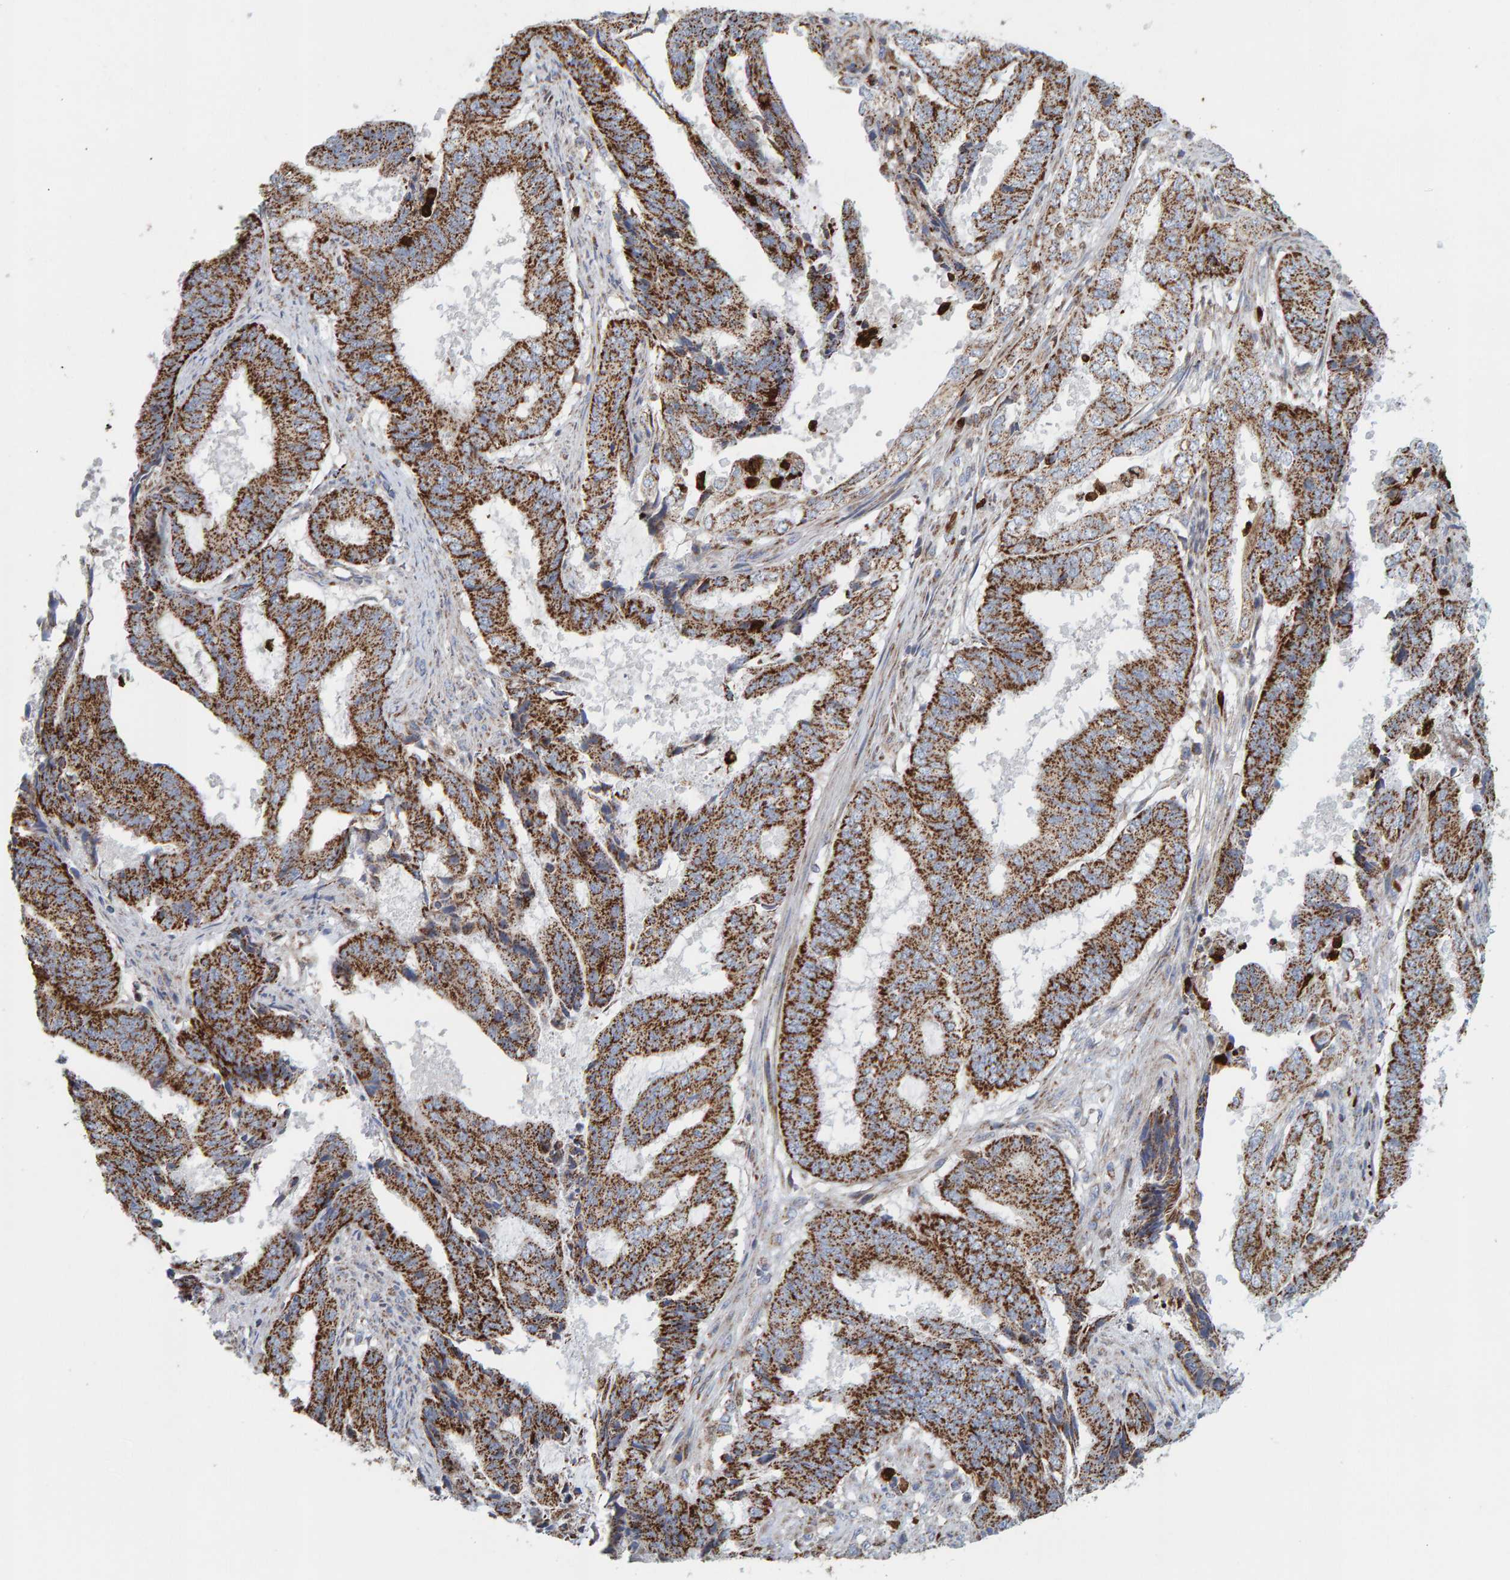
{"staining": {"intensity": "strong", "quantity": ">75%", "location": "cytoplasmic/membranous"}, "tissue": "endometrial cancer", "cell_type": "Tumor cells", "image_type": "cancer", "snomed": [{"axis": "morphology", "description": "Adenocarcinoma, NOS"}, {"axis": "topography", "description": "Endometrium"}], "caption": "Brown immunohistochemical staining in endometrial adenocarcinoma shows strong cytoplasmic/membranous expression in approximately >75% of tumor cells. (DAB (3,3'-diaminobenzidine) IHC with brightfield microscopy, high magnification).", "gene": "B9D1", "patient": {"sex": "female", "age": 51}}